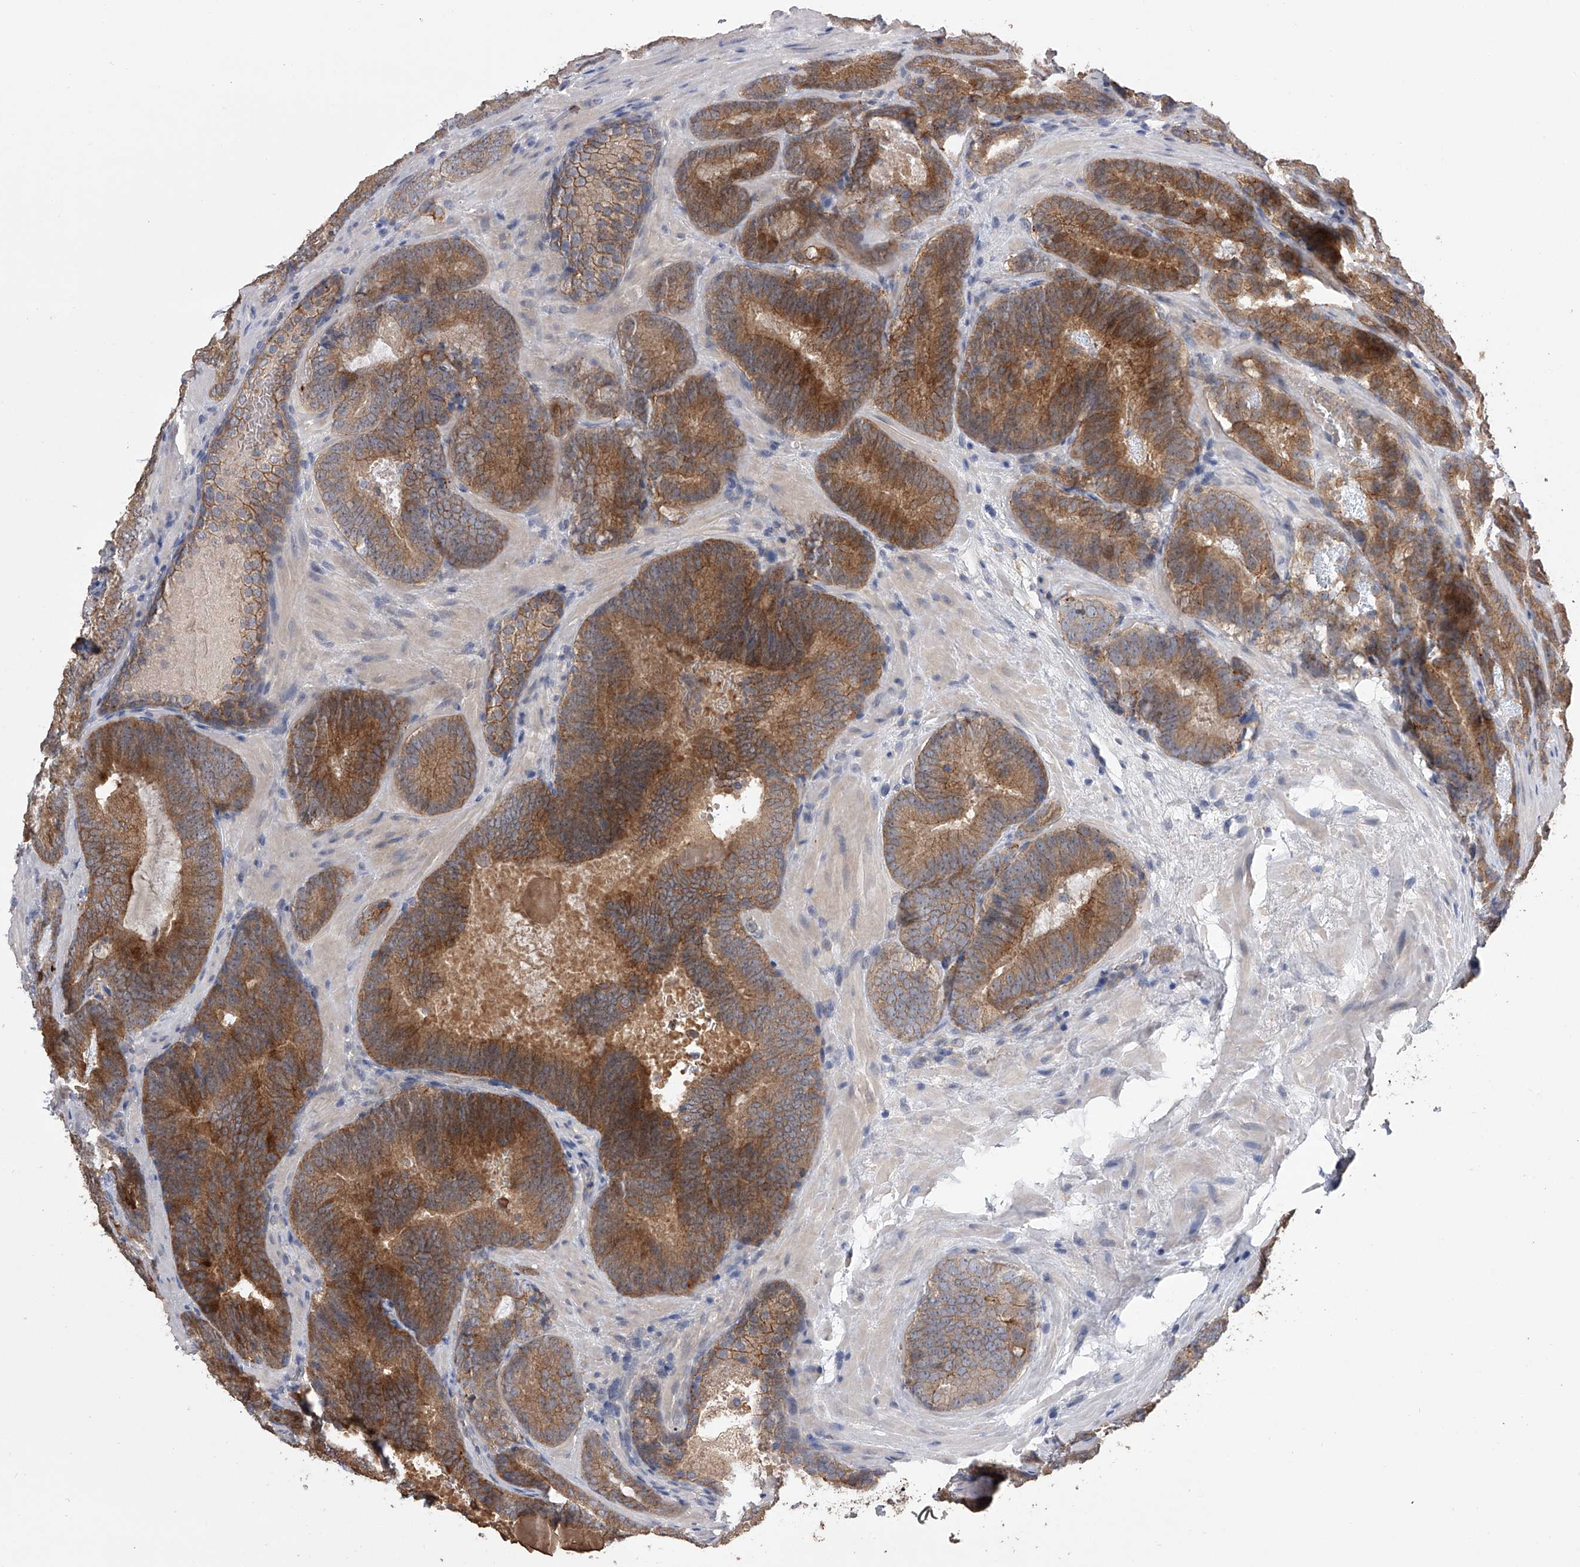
{"staining": {"intensity": "moderate", "quantity": ">75%", "location": "cytoplasmic/membranous"}, "tissue": "prostate cancer", "cell_type": "Tumor cells", "image_type": "cancer", "snomed": [{"axis": "morphology", "description": "Adenocarcinoma, High grade"}, {"axis": "topography", "description": "Prostate"}], "caption": "Immunohistochemical staining of prostate cancer demonstrates medium levels of moderate cytoplasmic/membranous protein expression in approximately >75% of tumor cells.", "gene": "ZNF343", "patient": {"sex": "male", "age": 66}}